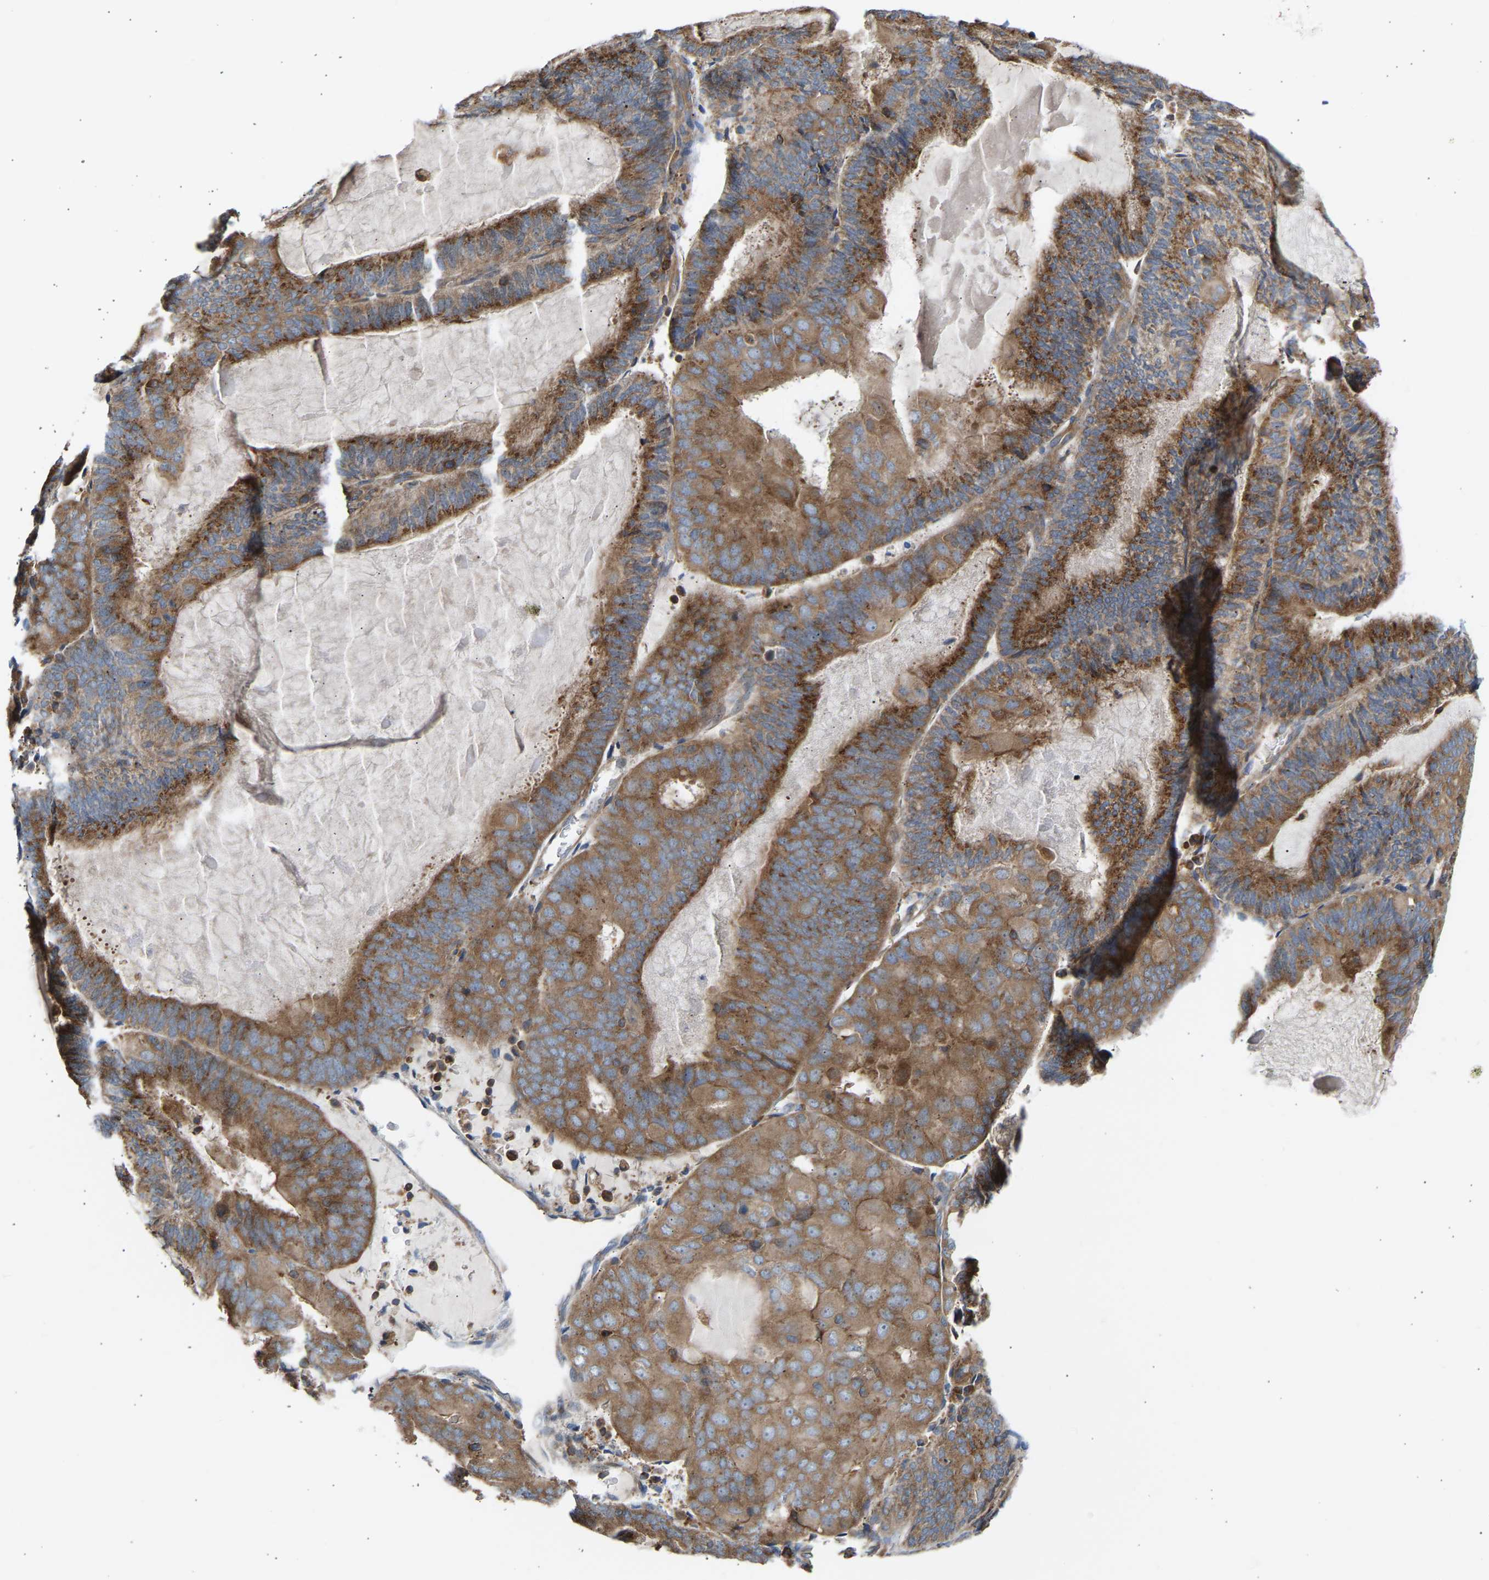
{"staining": {"intensity": "moderate", "quantity": ">75%", "location": "cytoplasmic/membranous"}, "tissue": "endometrial cancer", "cell_type": "Tumor cells", "image_type": "cancer", "snomed": [{"axis": "morphology", "description": "Adenocarcinoma, NOS"}, {"axis": "topography", "description": "Endometrium"}], "caption": "IHC staining of endometrial adenocarcinoma, which displays medium levels of moderate cytoplasmic/membranous positivity in about >75% of tumor cells indicating moderate cytoplasmic/membranous protein staining. The staining was performed using DAB (brown) for protein detection and nuclei were counterstained in hematoxylin (blue).", "gene": "GCN1", "patient": {"sex": "female", "age": 81}}